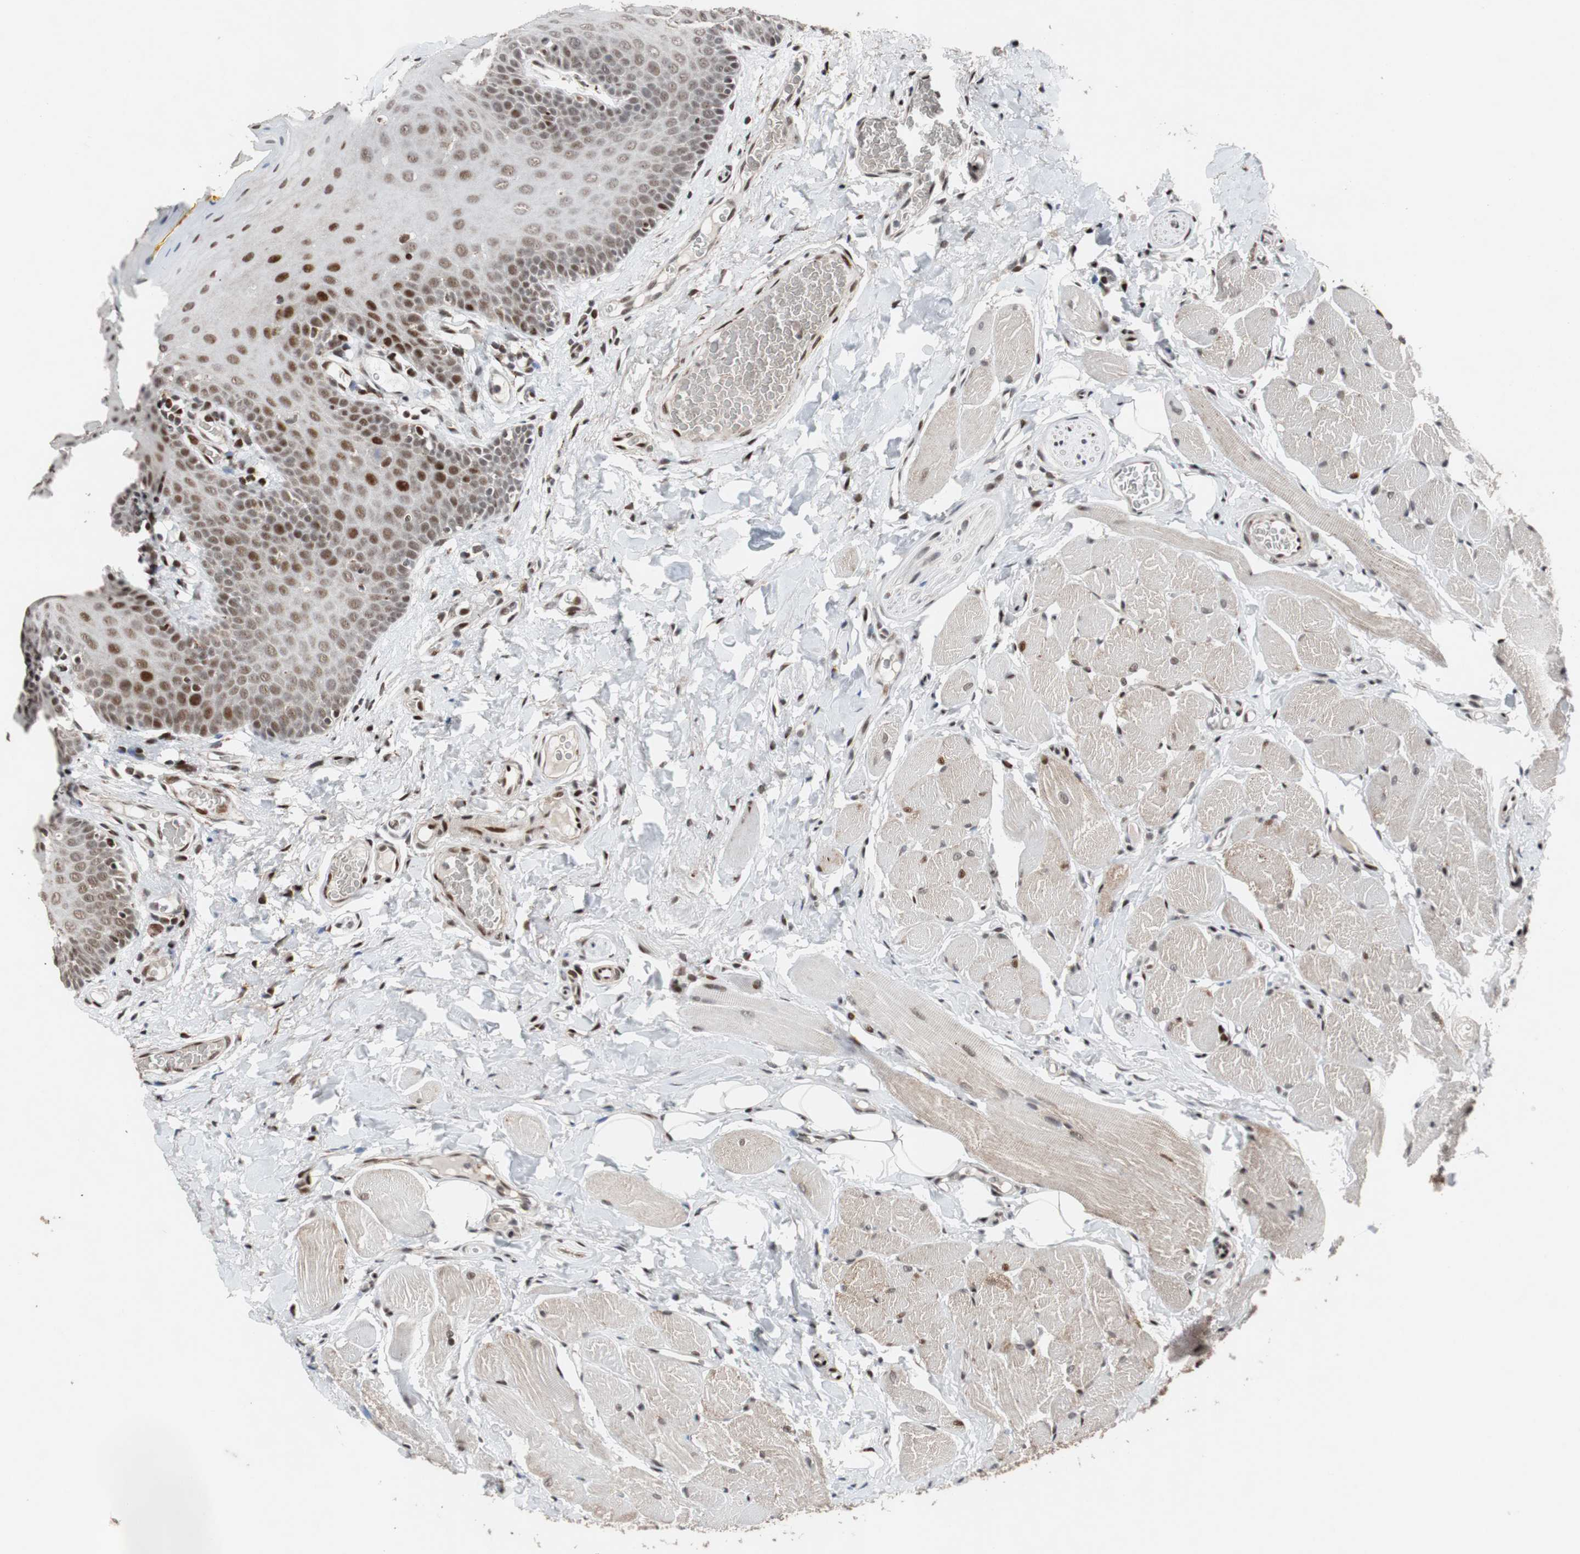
{"staining": {"intensity": "moderate", "quantity": "25%-75%", "location": "nuclear"}, "tissue": "oral mucosa", "cell_type": "Squamous epithelial cells", "image_type": "normal", "snomed": [{"axis": "morphology", "description": "Normal tissue, NOS"}, {"axis": "topography", "description": "Oral tissue"}], "caption": "The micrograph demonstrates a brown stain indicating the presence of a protein in the nuclear of squamous epithelial cells in oral mucosa. (IHC, brightfield microscopy, high magnification).", "gene": "NBL1", "patient": {"sex": "male", "age": 54}}